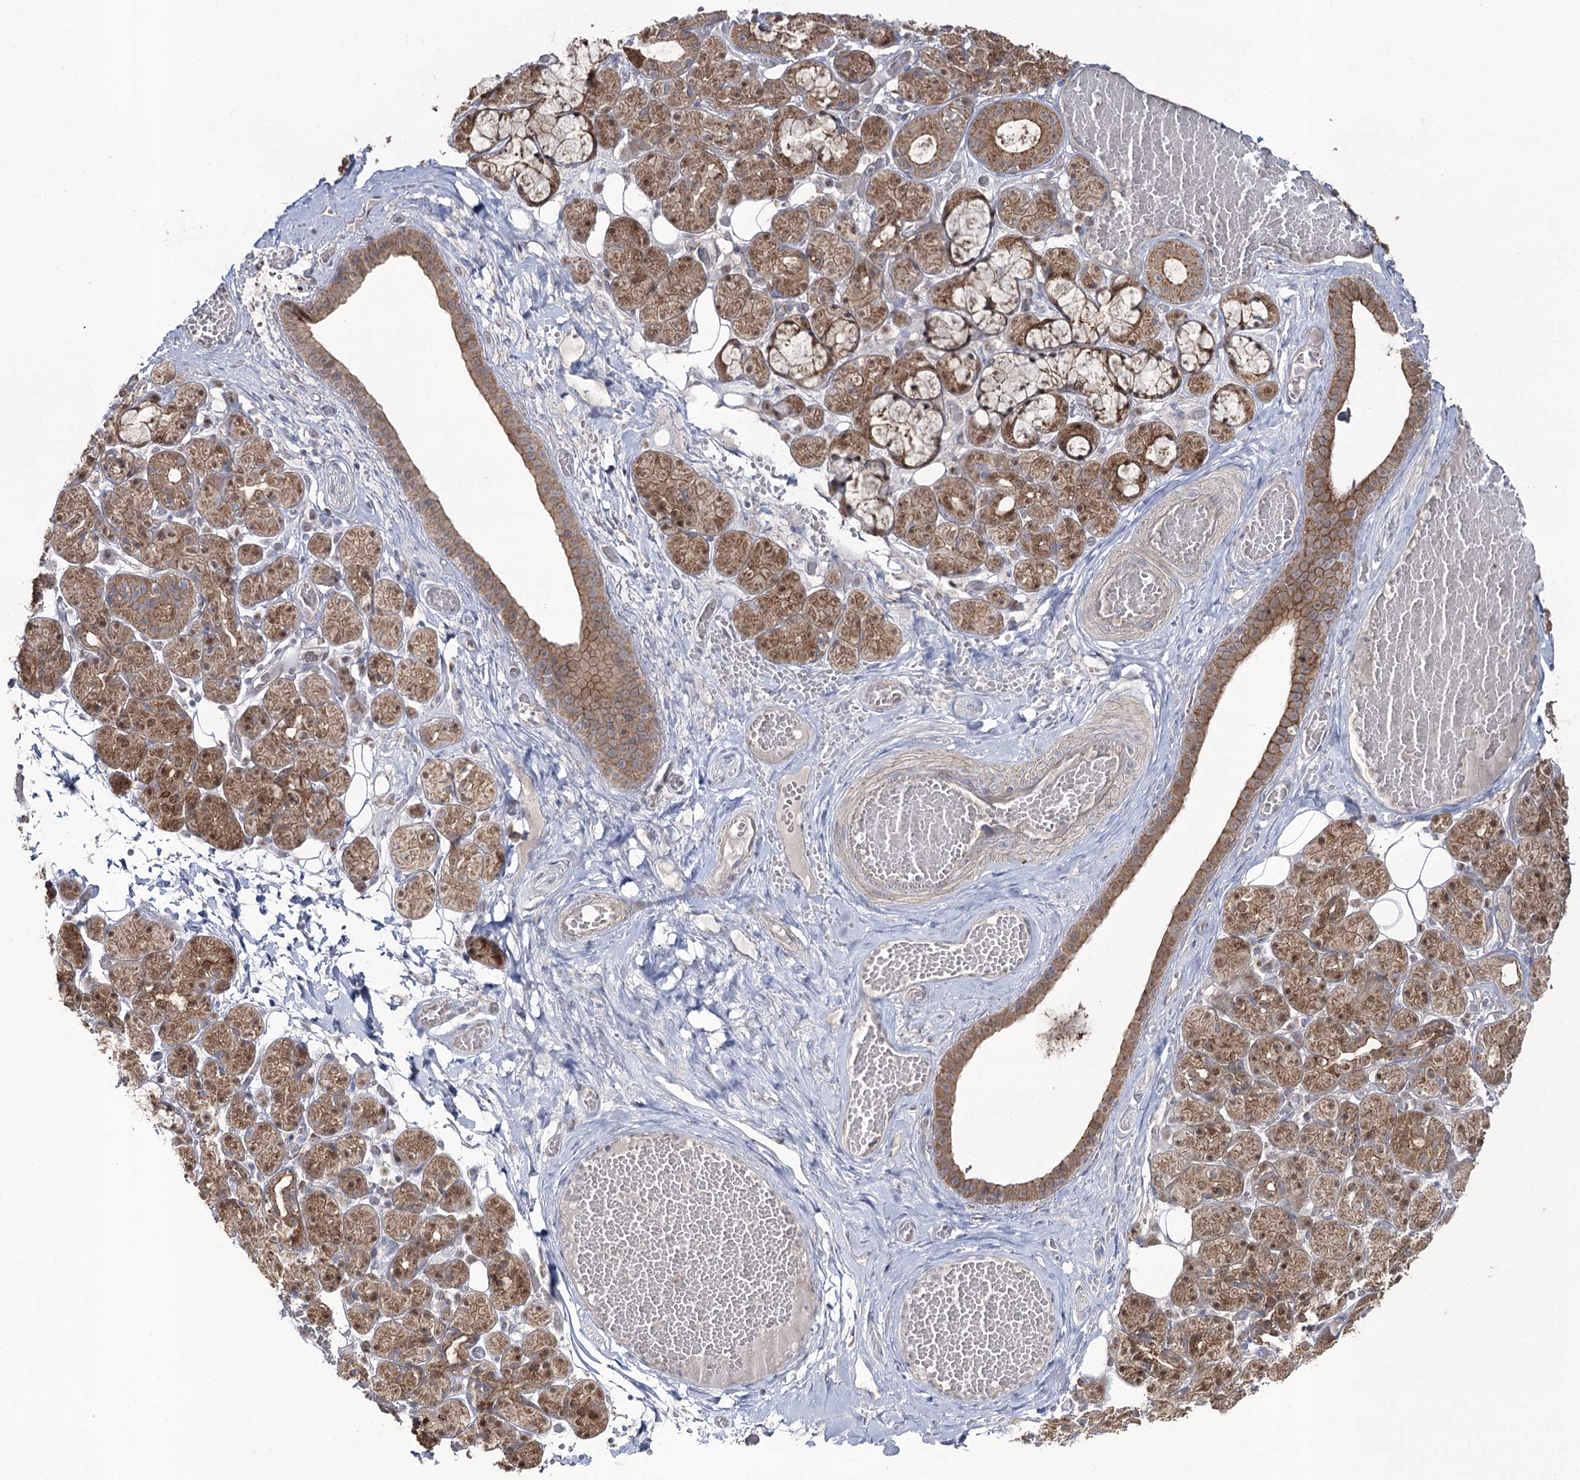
{"staining": {"intensity": "moderate", "quantity": "25%-75%", "location": "cytoplasmic/membranous"}, "tissue": "salivary gland", "cell_type": "Glandular cells", "image_type": "normal", "snomed": [{"axis": "morphology", "description": "Normal tissue, NOS"}, {"axis": "topography", "description": "Salivary gland"}], "caption": "Immunohistochemical staining of unremarkable salivary gland demonstrates medium levels of moderate cytoplasmic/membranous expression in approximately 25%-75% of glandular cells.", "gene": "REXO2", "patient": {"sex": "male", "age": 63}}